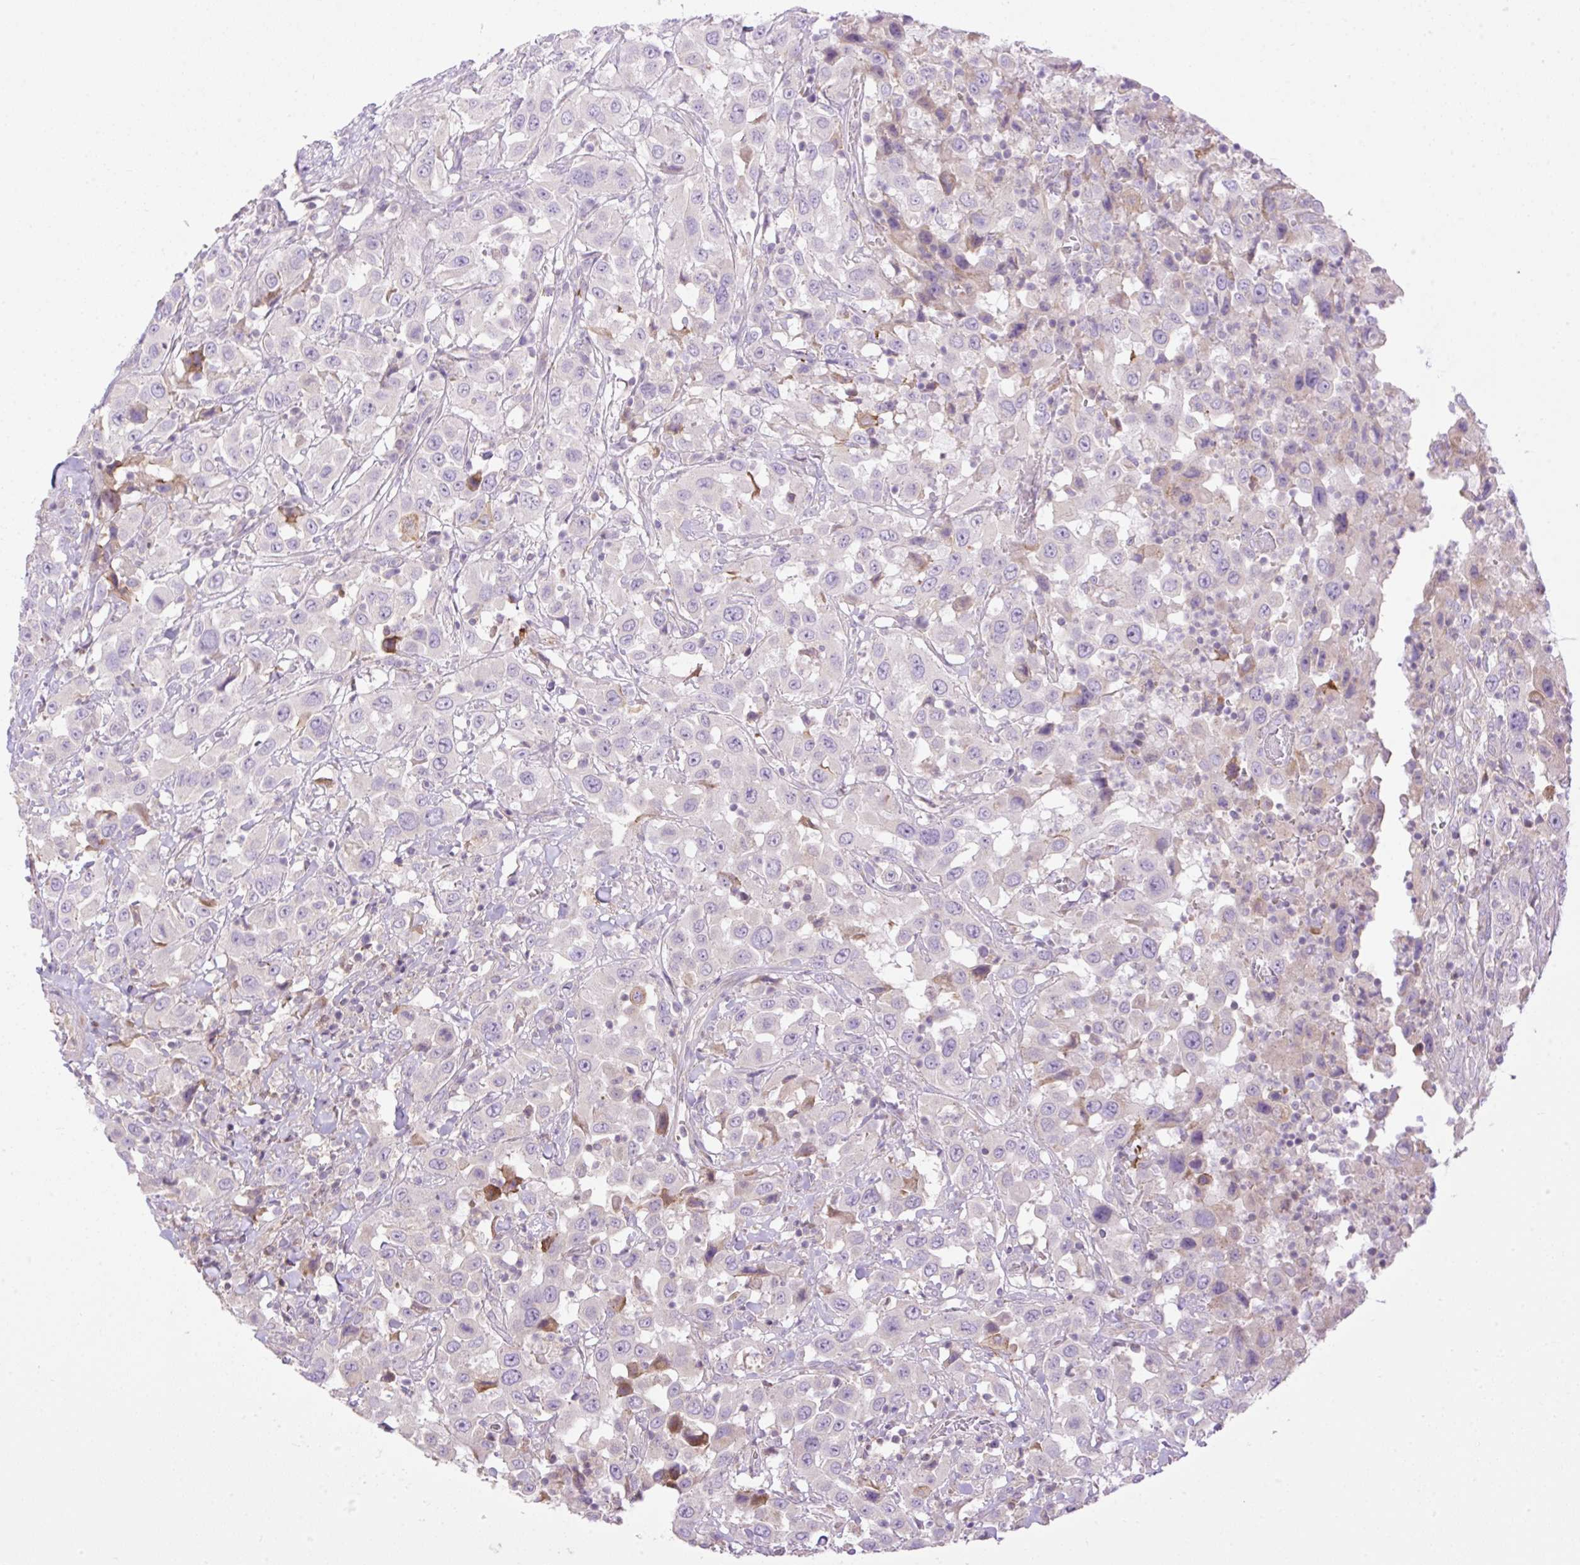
{"staining": {"intensity": "negative", "quantity": "none", "location": "none"}, "tissue": "urothelial cancer", "cell_type": "Tumor cells", "image_type": "cancer", "snomed": [{"axis": "morphology", "description": "Urothelial carcinoma, High grade"}, {"axis": "topography", "description": "Urinary bladder"}], "caption": "This is a image of immunohistochemistry staining of urothelial carcinoma (high-grade), which shows no expression in tumor cells.", "gene": "VPS25", "patient": {"sex": "male", "age": 61}}